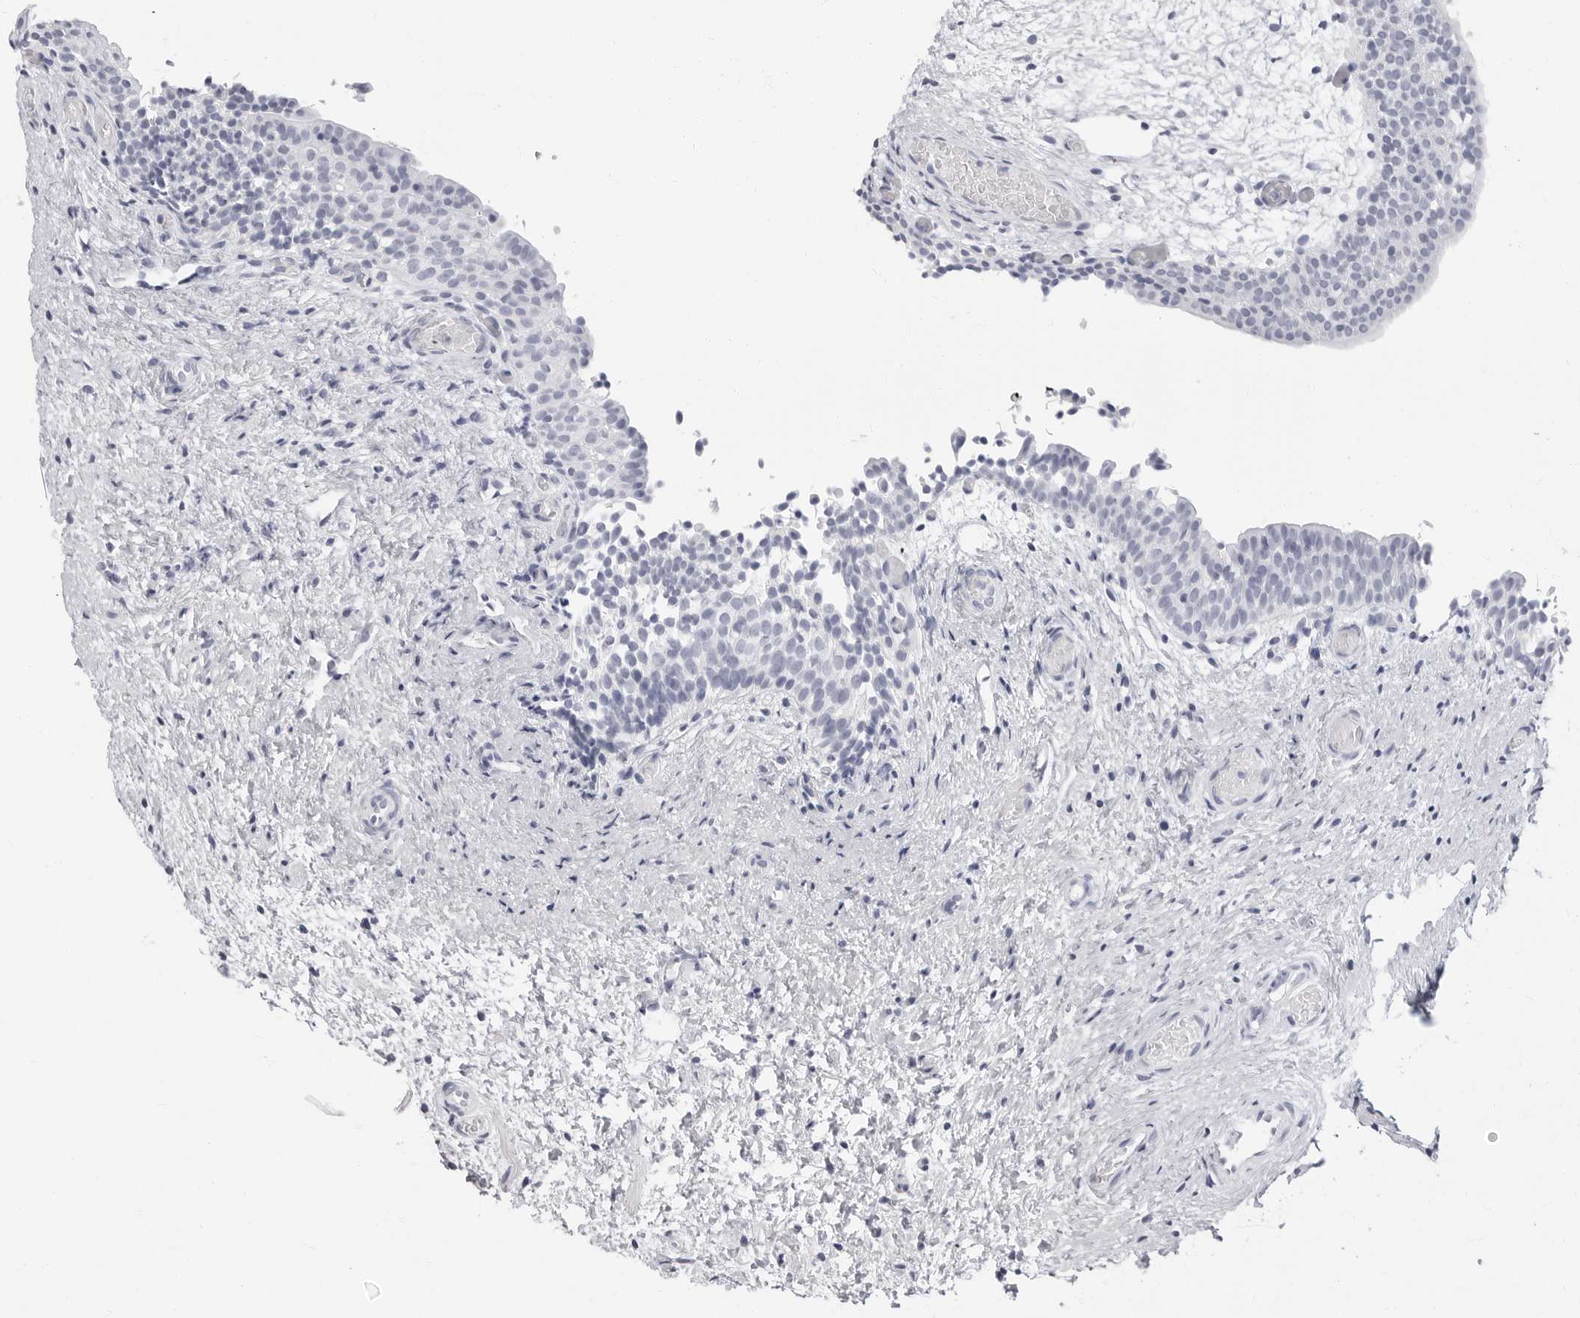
{"staining": {"intensity": "negative", "quantity": "none", "location": "none"}, "tissue": "urinary bladder", "cell_type": "Urothelial cells", "image_type": "normal", "snomed": [{"axis": "morphology", "description": "Normal tissue, NOS"}, {"axis": "topography", "description": "Urinary bladder"}], "caption": "High power microscopy photomicrograph of an immunohistochemistry micrograph of normal urinary bladder, revealing no significant staining in urothelial cells. (Immunohistochemistry, brightfield microscopy, high magnification).", "gene": "ERICH3", "patient": {"sex": "male", "age": 1}}